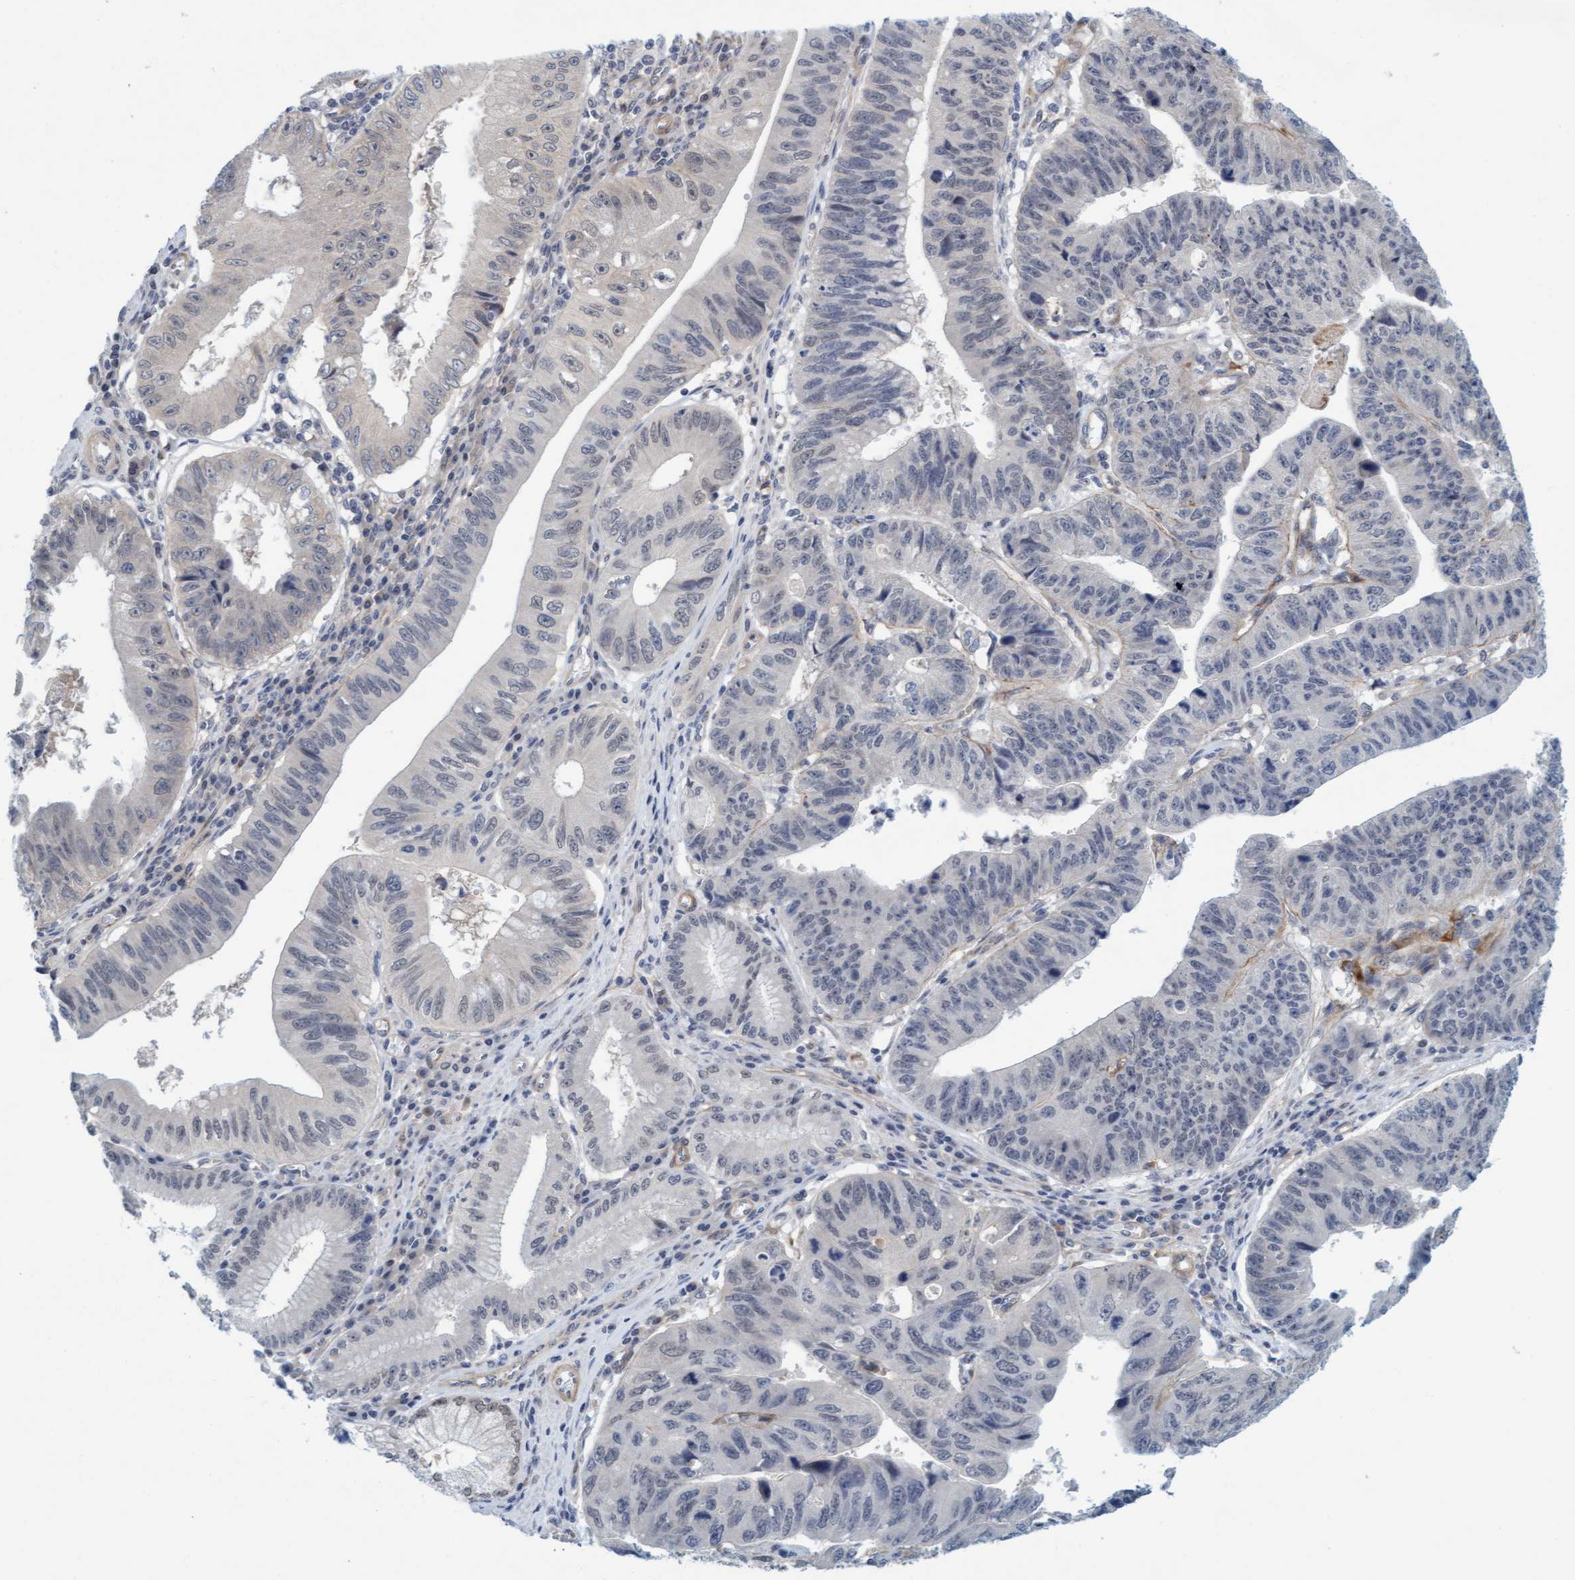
{"staining": {"intensity": "negative", "quantity": "none", "location": "none"}, "tissue": "stomach cancer", "cell_type": "Tumor cells", "image_type": "cancer", "snomed": [{"axis": "morphology", "description": "Adenocarcinoma, NOS"}, {"axis": "topography", "description": "Stomach"}], "caption": "An immunohistochemistry (IHC) micrograph of stomach cancer (adenocarcinoma) is shown. There is no staining in tumor cells of stomach cancer (adenocarcinoma).", "gene": "TSTD2", "patient": {"sex": "male", "age": 59}}